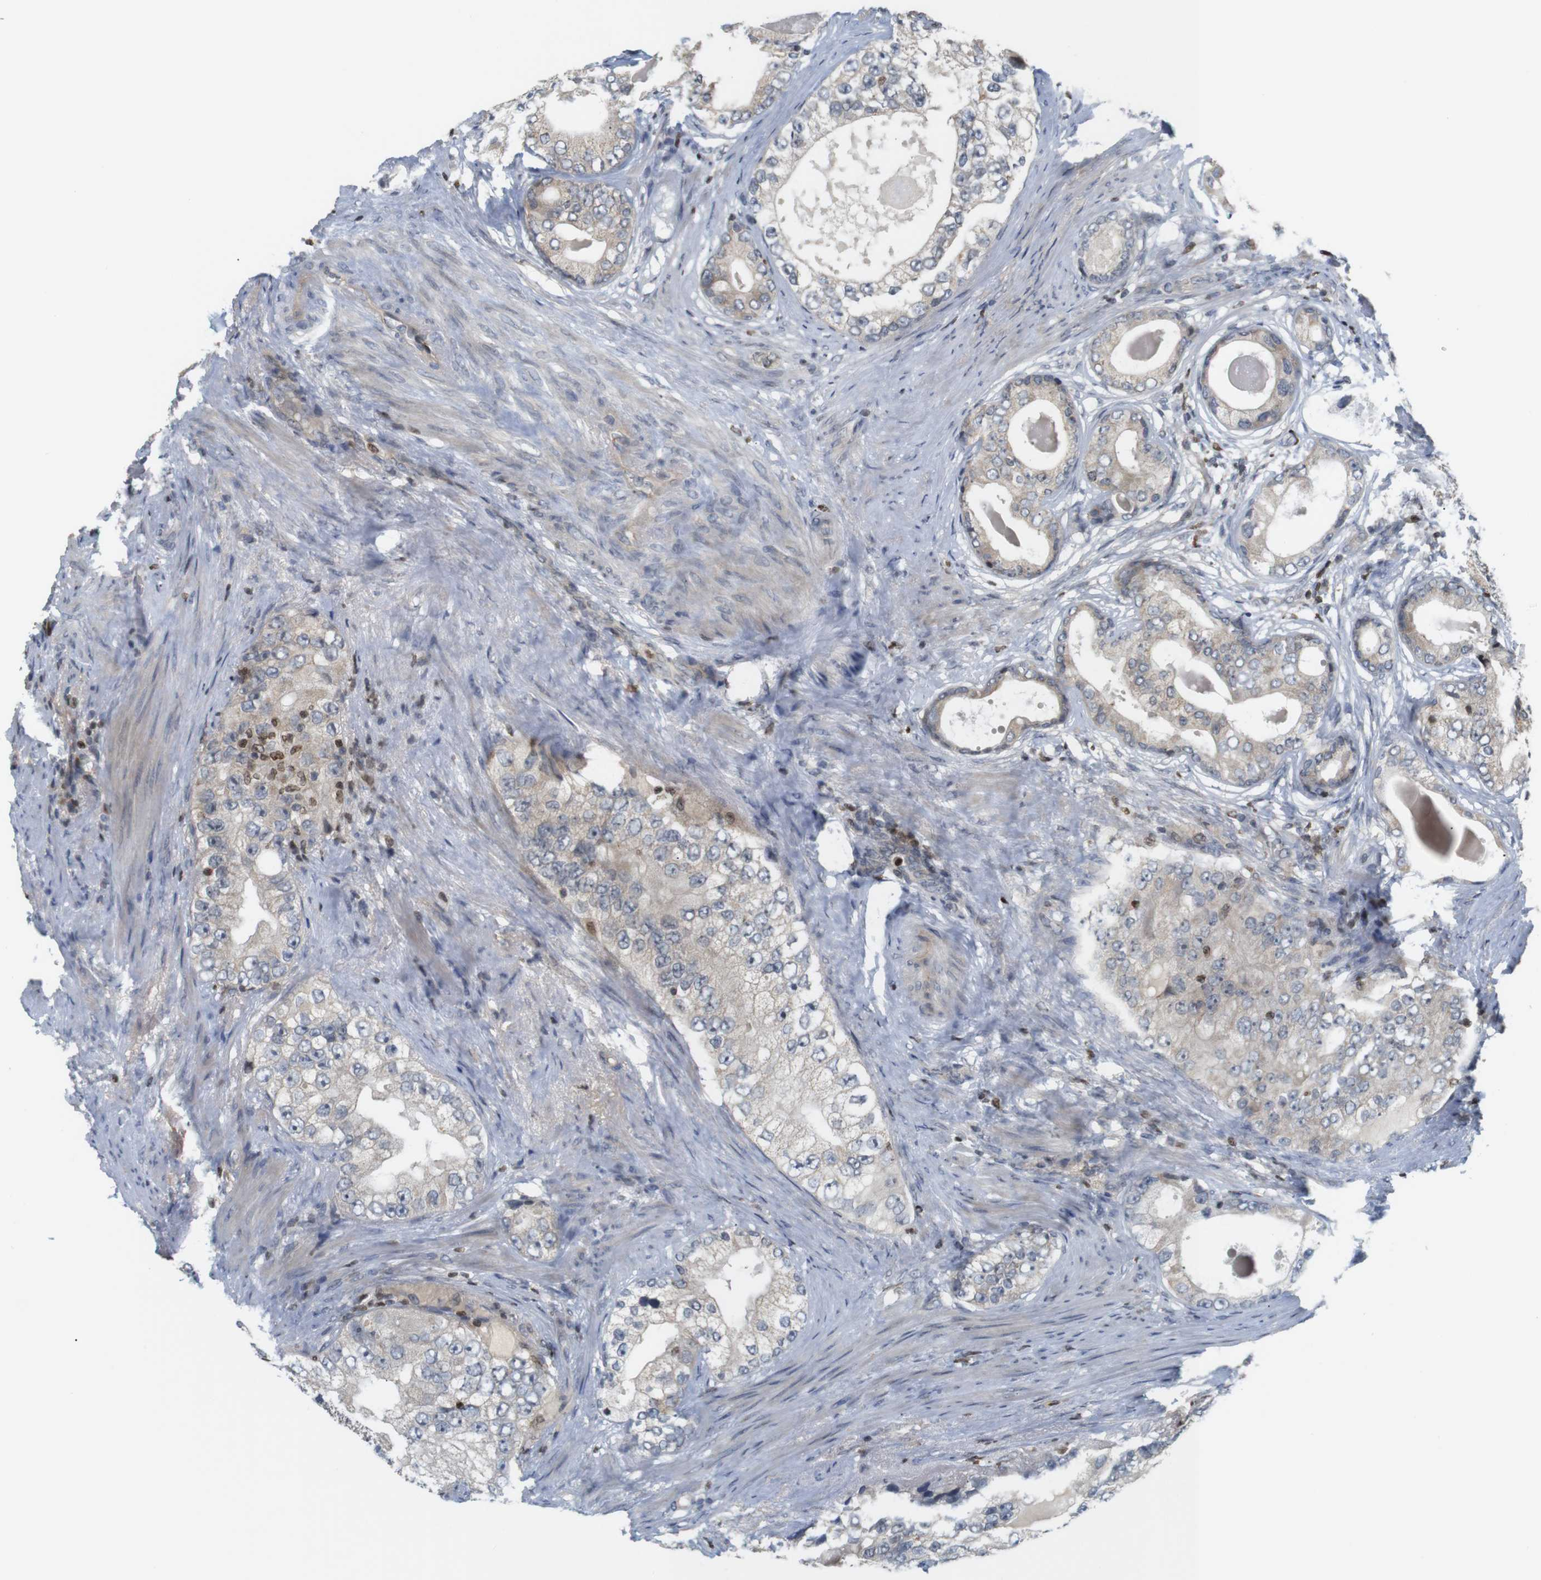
{"staining": {"intensity": "weak", "quantity": ">75%", "location": "cytoplasmic/membranous"}, "tissue": "prostate cancer", "cell_type": "Tumor cells", "image_type": "cancer", "snomed": [{"axis": "morphology", "description": "Adenocarcinoma, High grade"}, {"axis": "topography", "description": "Prostate"}], "caption": "IHC of human prostate cancer (adenocarcinoma (high-grade)) displays low levels of weak cytoplasmic/membranous staining in approximately >75% of tumor cells.", "gene": "MBD1", "patient": {"sex": "male", "age": 66}}